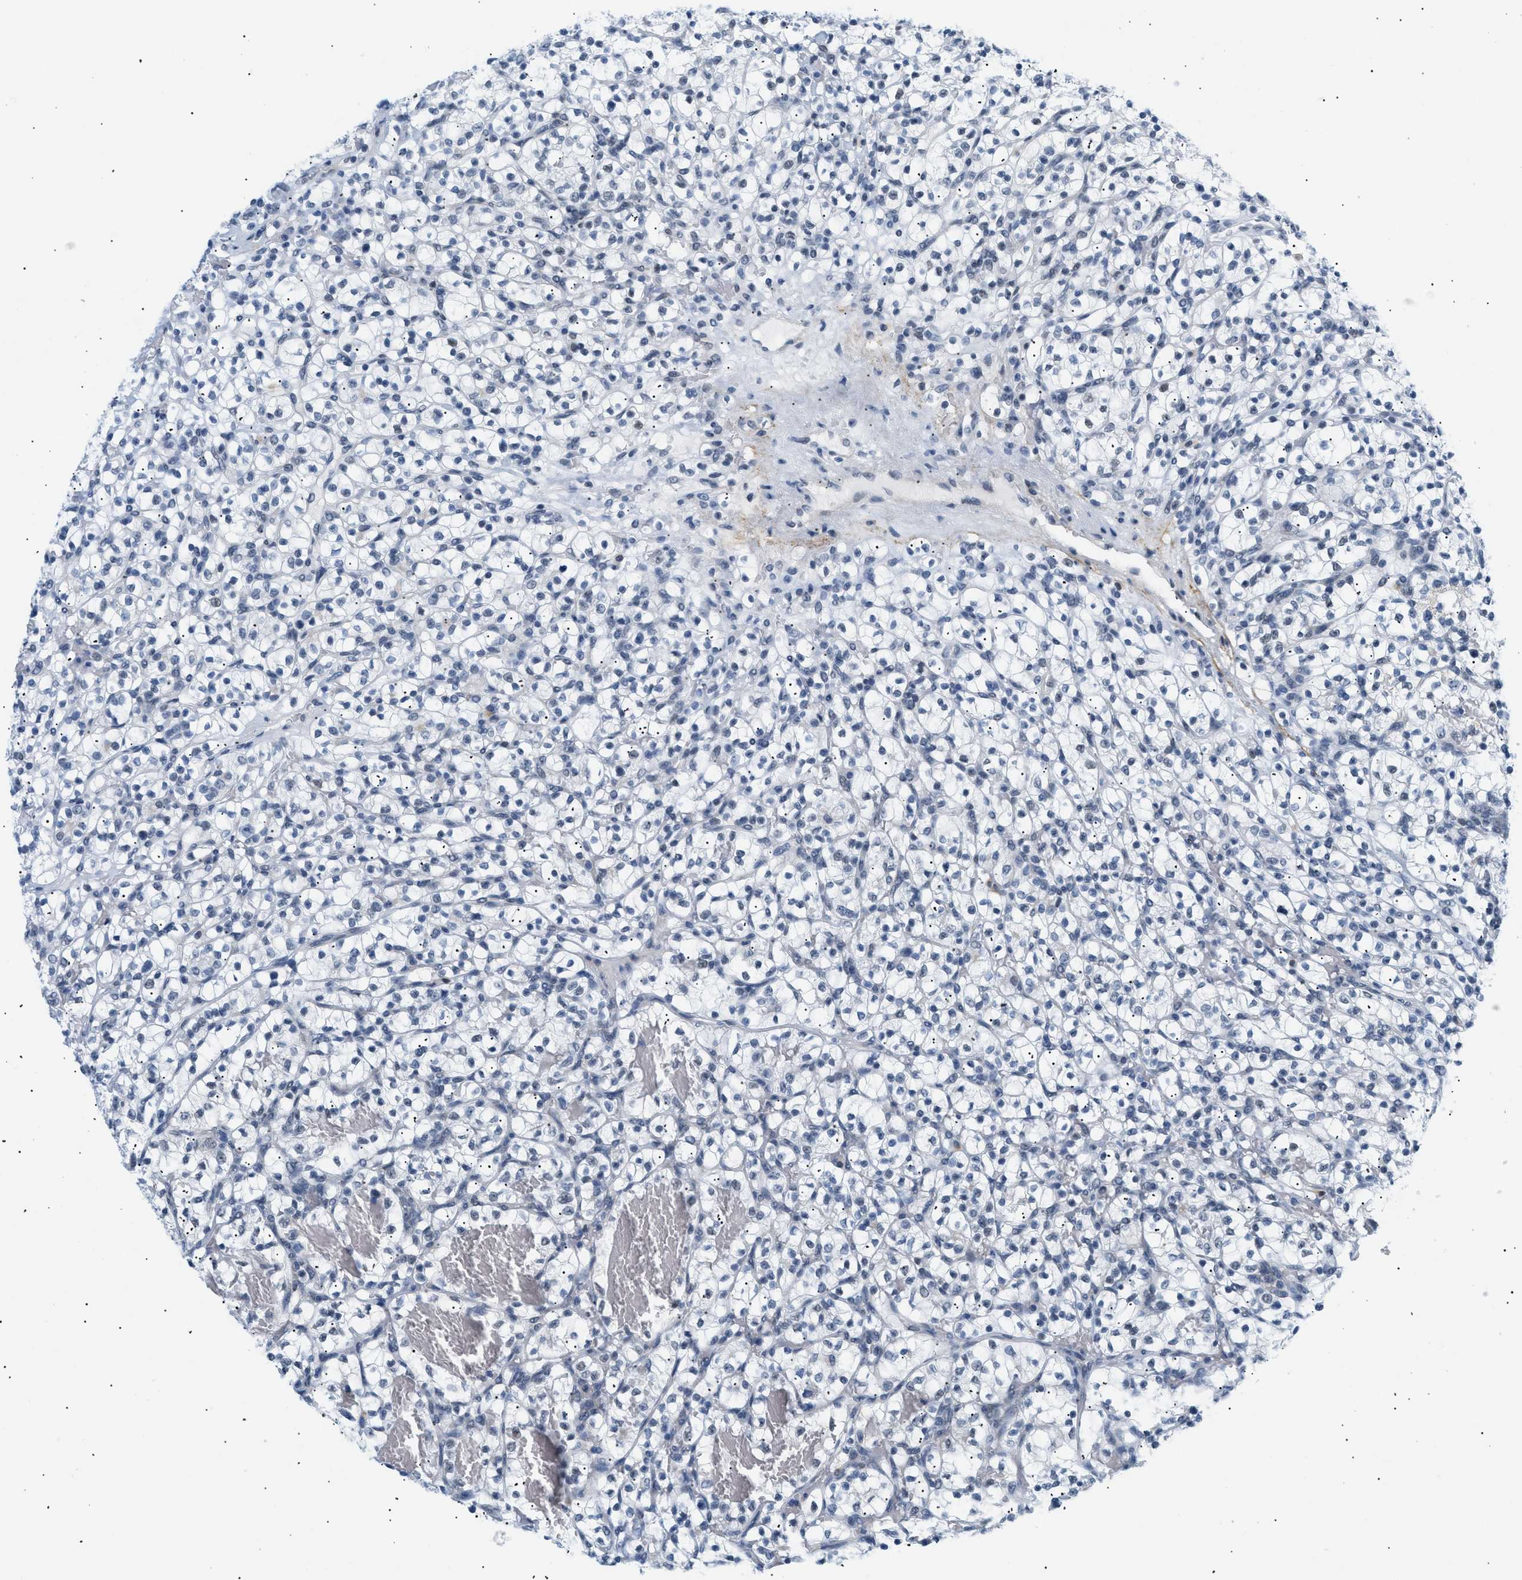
{"staining": {"intensity": "negative", "quantity": "none", "location": "none"}, "tissue": "renal cancer", "cell_type": "Tumor cells", "image_type": "cancer", "snomed": [{"axis": "morphology", "description": "Adenocarcinoma, NOS"}, {"axis": "topography", "description": "Kidney"}], "caption": "IHC image of human adenocarcinoma (renal) stained for a protein (brown), which shows no expression in tumor cells.", "gene": "ELN", "patient": {"sex": "female", "age": 57}}